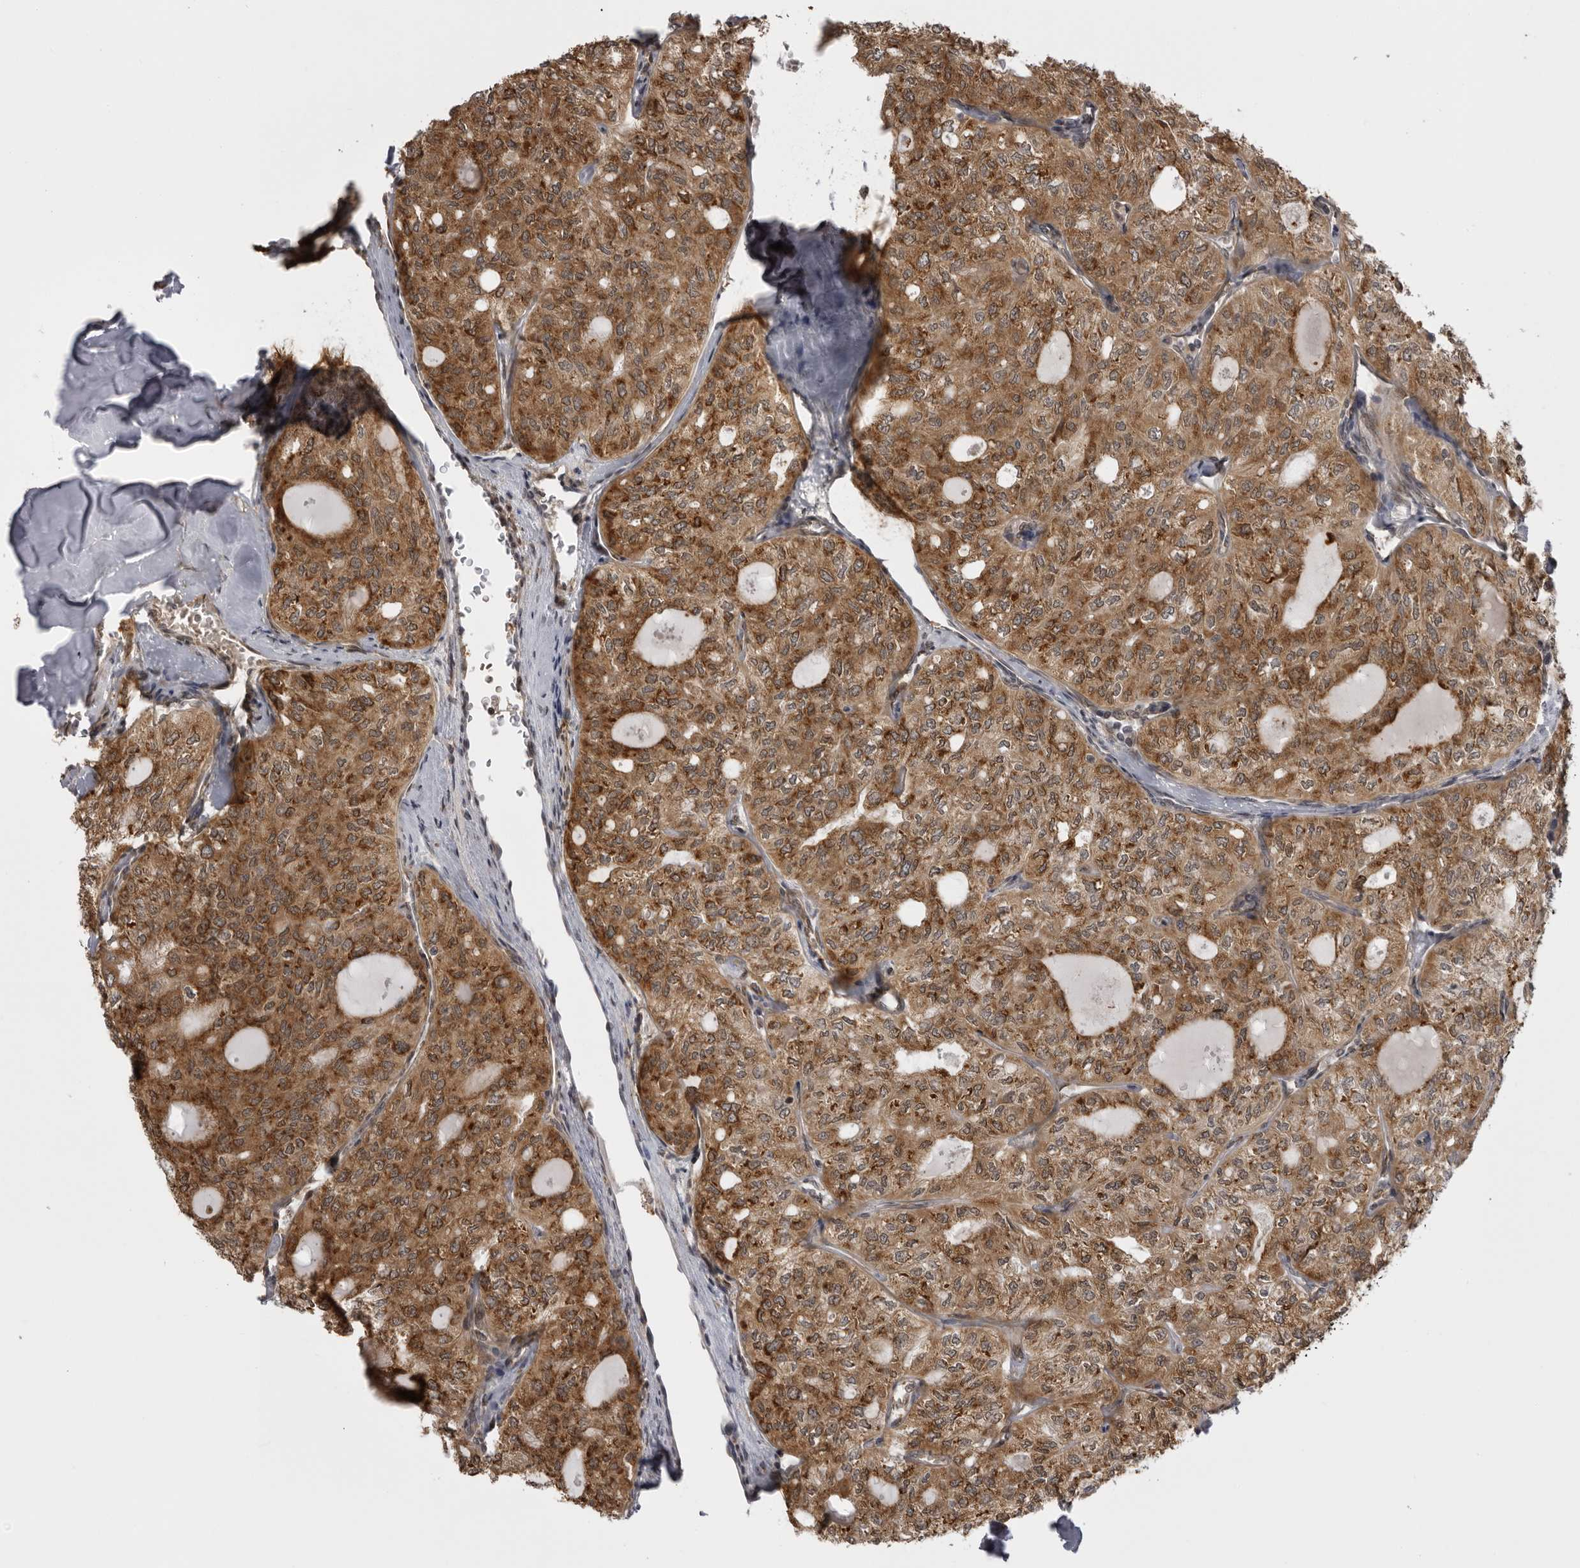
{"staining": {"intensity": "strong", "quantity": ">75%", "location": "cytoplasmic/membranous"}, "tissue": "thyroid cancer", "cell_type": "Tumor cells", "image_type": "cancer", "snomed": [{"axis": "morphology", "description": "Follicular adenoma carcinoma, NOS"}, {"axis": "topography", "description": "Thyroid gland"}], "caption": "DAB immunohistochemical staining of thyroid cancer demonstrates strong cytoplasmic/membranous protein positivity in about >75% of tumor cells. (DAB (3,3'-diaminobenzidine) IHC, brown staining for protein, blue staining for nuclei).", "gene": "DNAH14", "patient": {"sex": "male", "age": 75}}